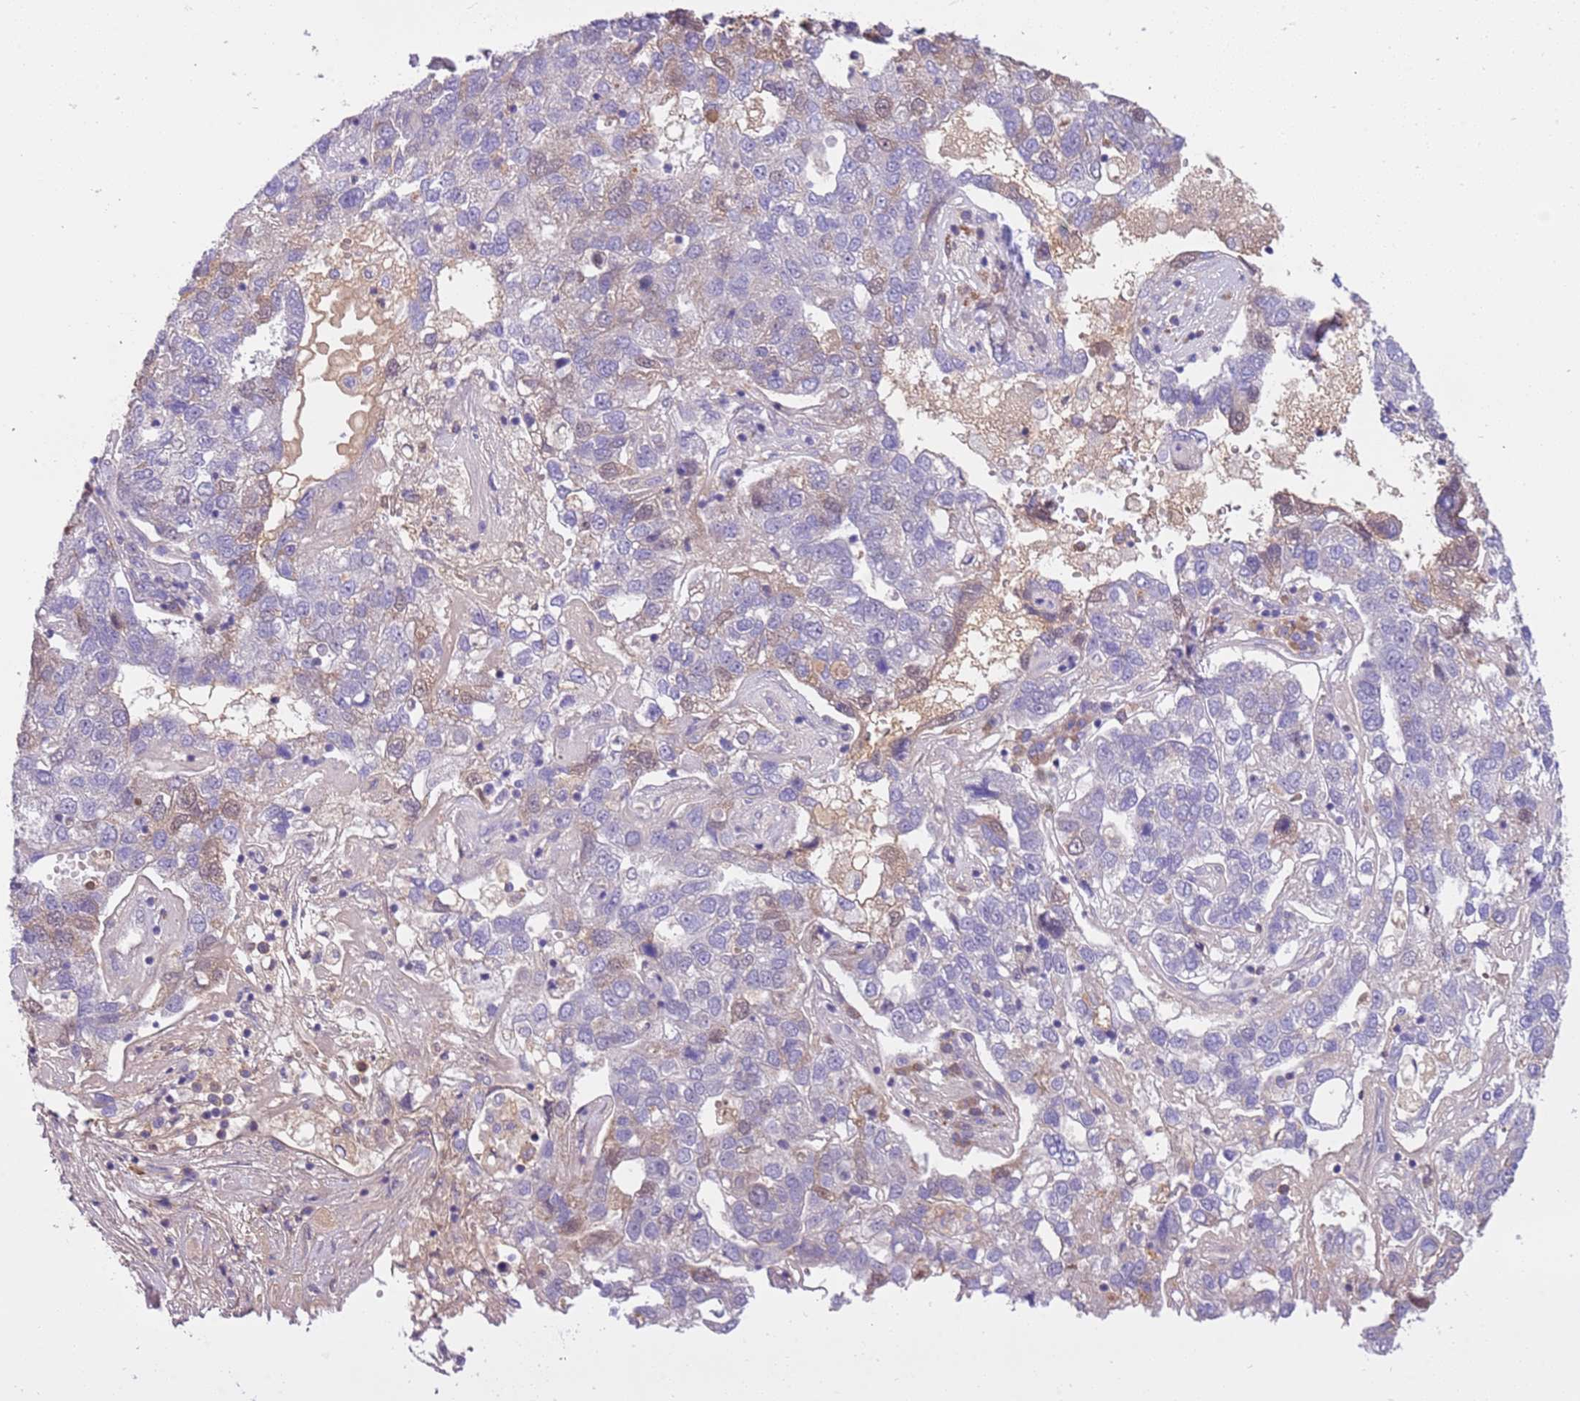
{"staining": {"intensity": "weak", "quantity": "<25%", "location": "cytoplasmic/membranous"}, "tissue": "pancreatic cancer", "cell_type": "Tumor cells", "image_type": "cancer", "snomed": [{"axis": "morphology", "description": "Adenocarcinoma, NOS"}, {"axis": "topography", "description": "Pancreas"}], "caption": "This is a histopathology image of immunohistochemistry (IHC) staining of pancreatic cancer, which shows no staining in tumor cells. (Stains: DAB immunohistochemistry with hematoxylin counter stain, Microscopy: brightfield microscopy at high magnification).", "gene": "MAGEF1", "patient": {"sex": "female", "age": 61}}